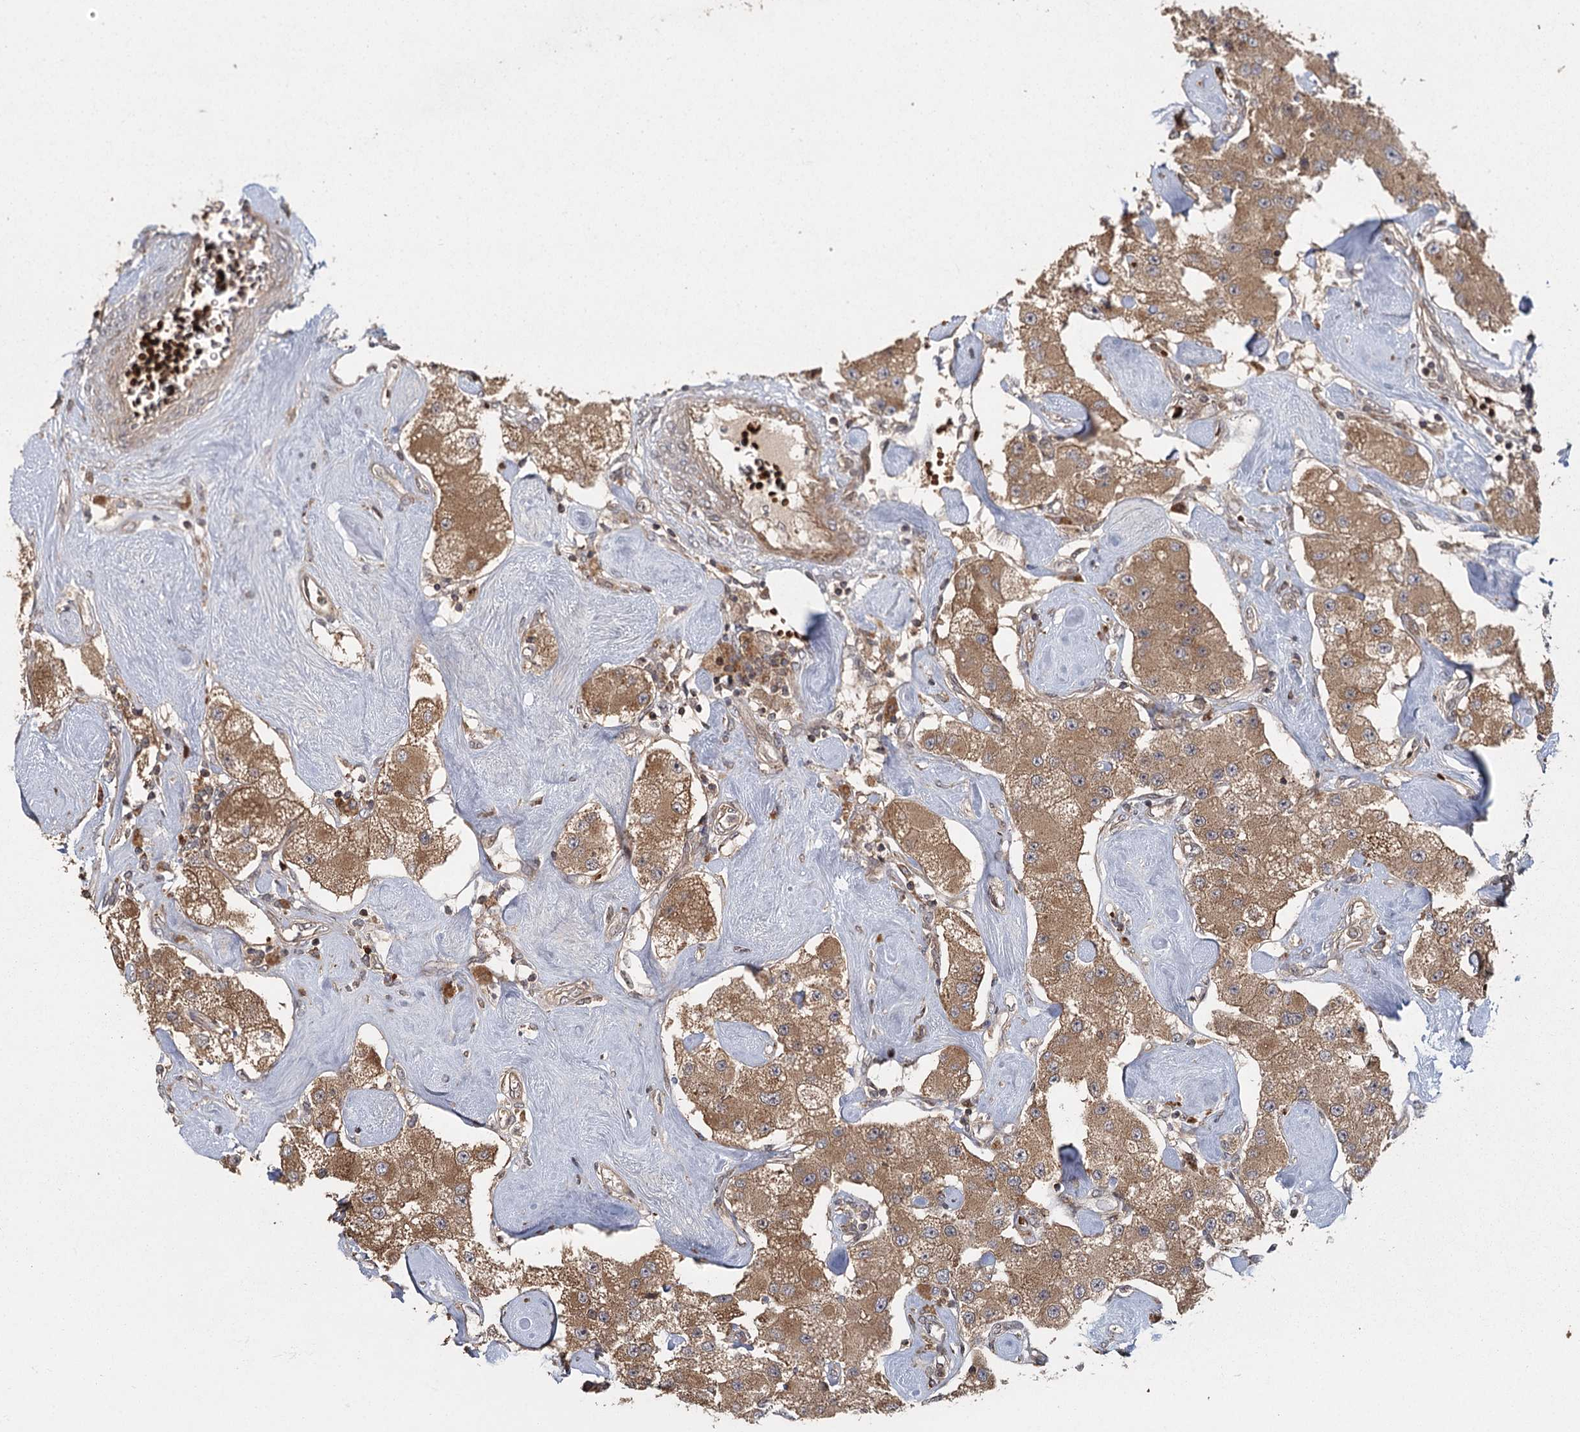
{"staining": {"intensity": "moderate", "quantity": ">75%", "location": "cytoplasmic/membranous"}, "tissue": "carcinoid", "cell_type": "Tumor cells", "image_type": "cancer", "snomed": [{"axis": "morphology", "description": "Carcinoid, malignant, NOS"}, {"axis": "topography", "description": "Pancreas"}], "caption": "Human carcinoid stained with a brown dye shows moderate cytoplasmic/membranous positive staining in about >75% of tumor cells.", "gene": "RAPGEF6", "patient": {"sex": "male", "age": 41}}